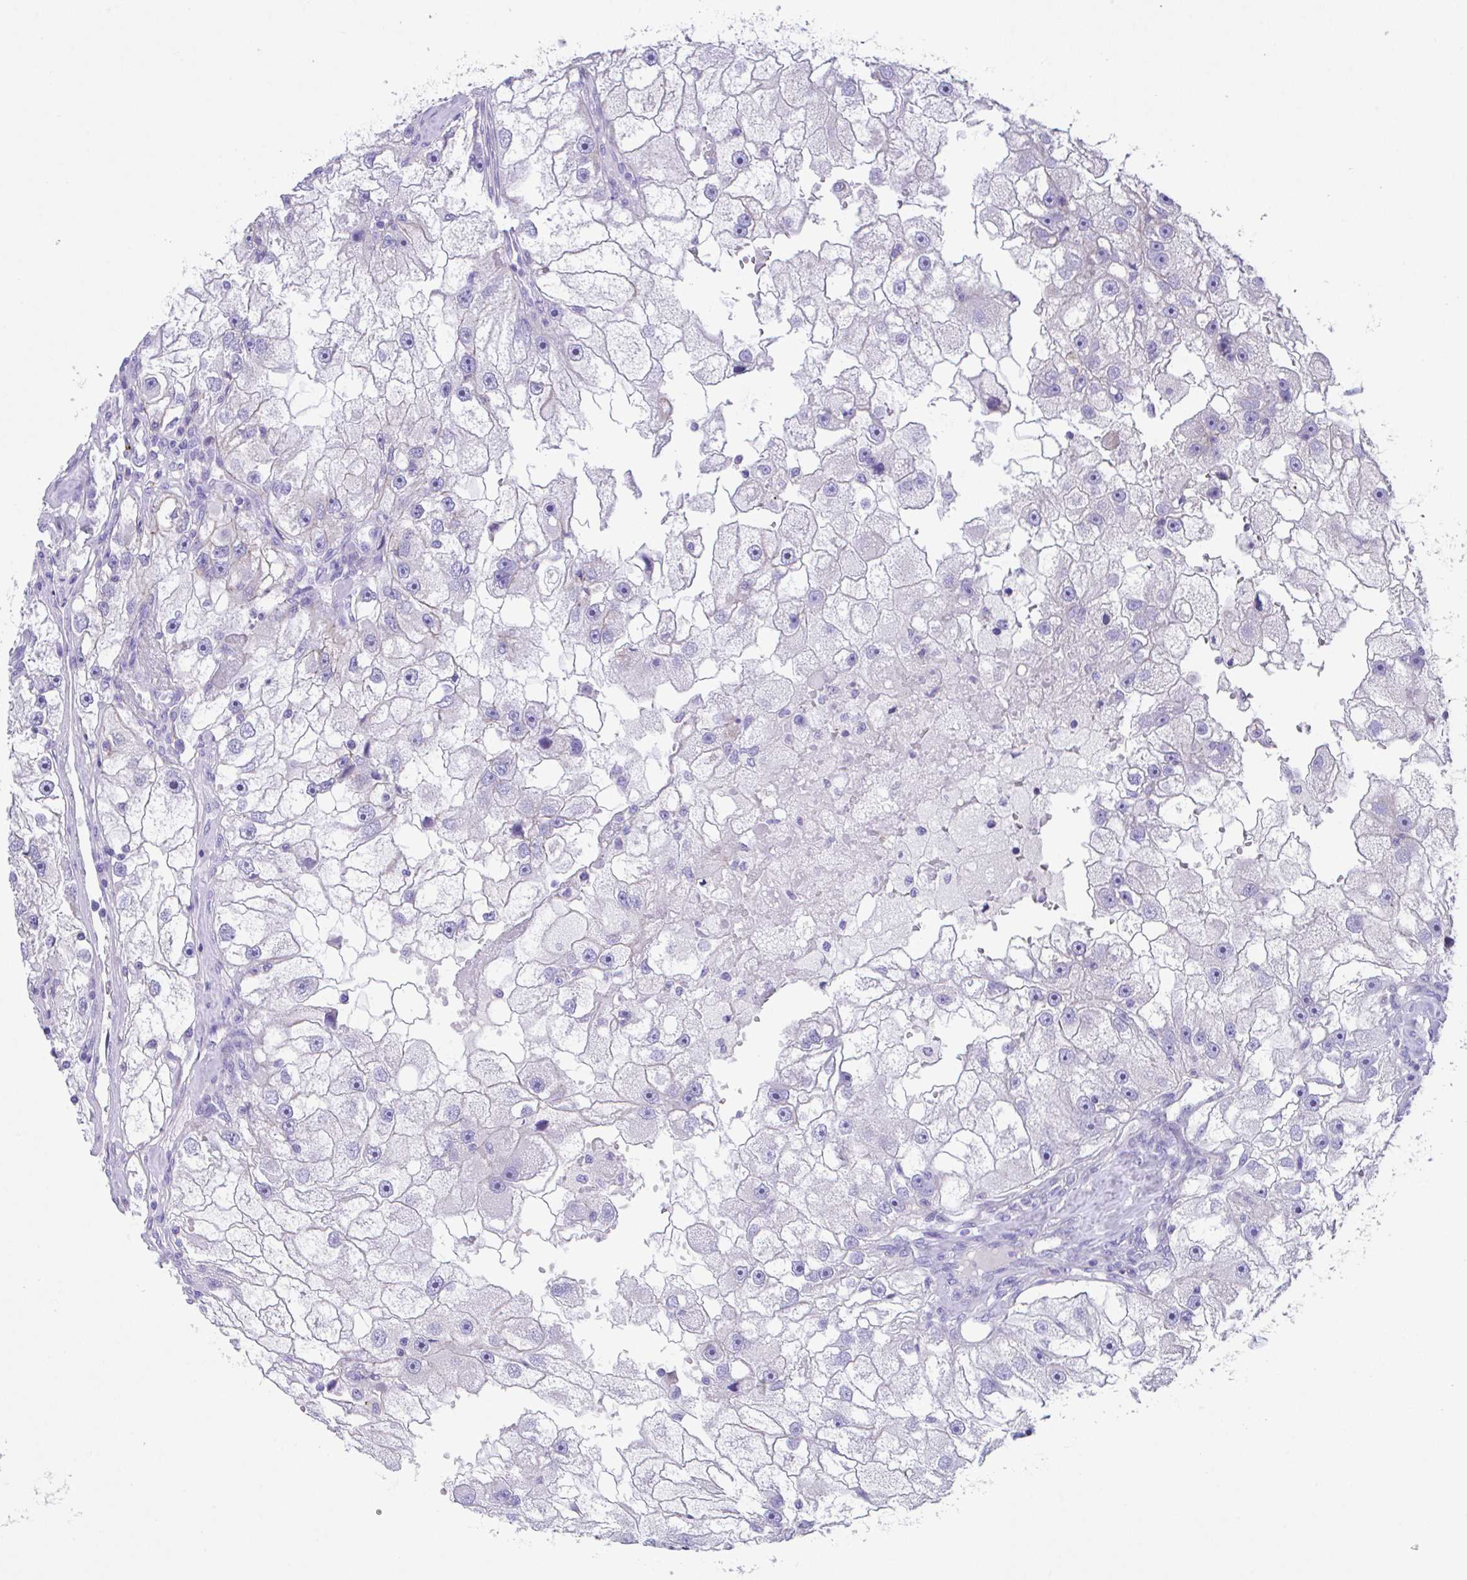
{"staining": {"intensity": "negative", "quantity": "none", "location": "none"}, "tissue": "renal cancer", "cell_type": "Tumor cells", "image_type": "cancer", "snomed": [{"axis": "morphology", "description": "Adenocarcinoma, NOS"}, {"axis": "topography", "description": "Kidney"}], "caption": "Immunohistochemistry of human adenocarcinoma (renal) shows no expression in tumor cells. (DAB immunohistochemistry visualized using brightfield microscopy, high magnification).", "gene": "SLC16A6", "patient": {"sex": "male", "age": 63}}